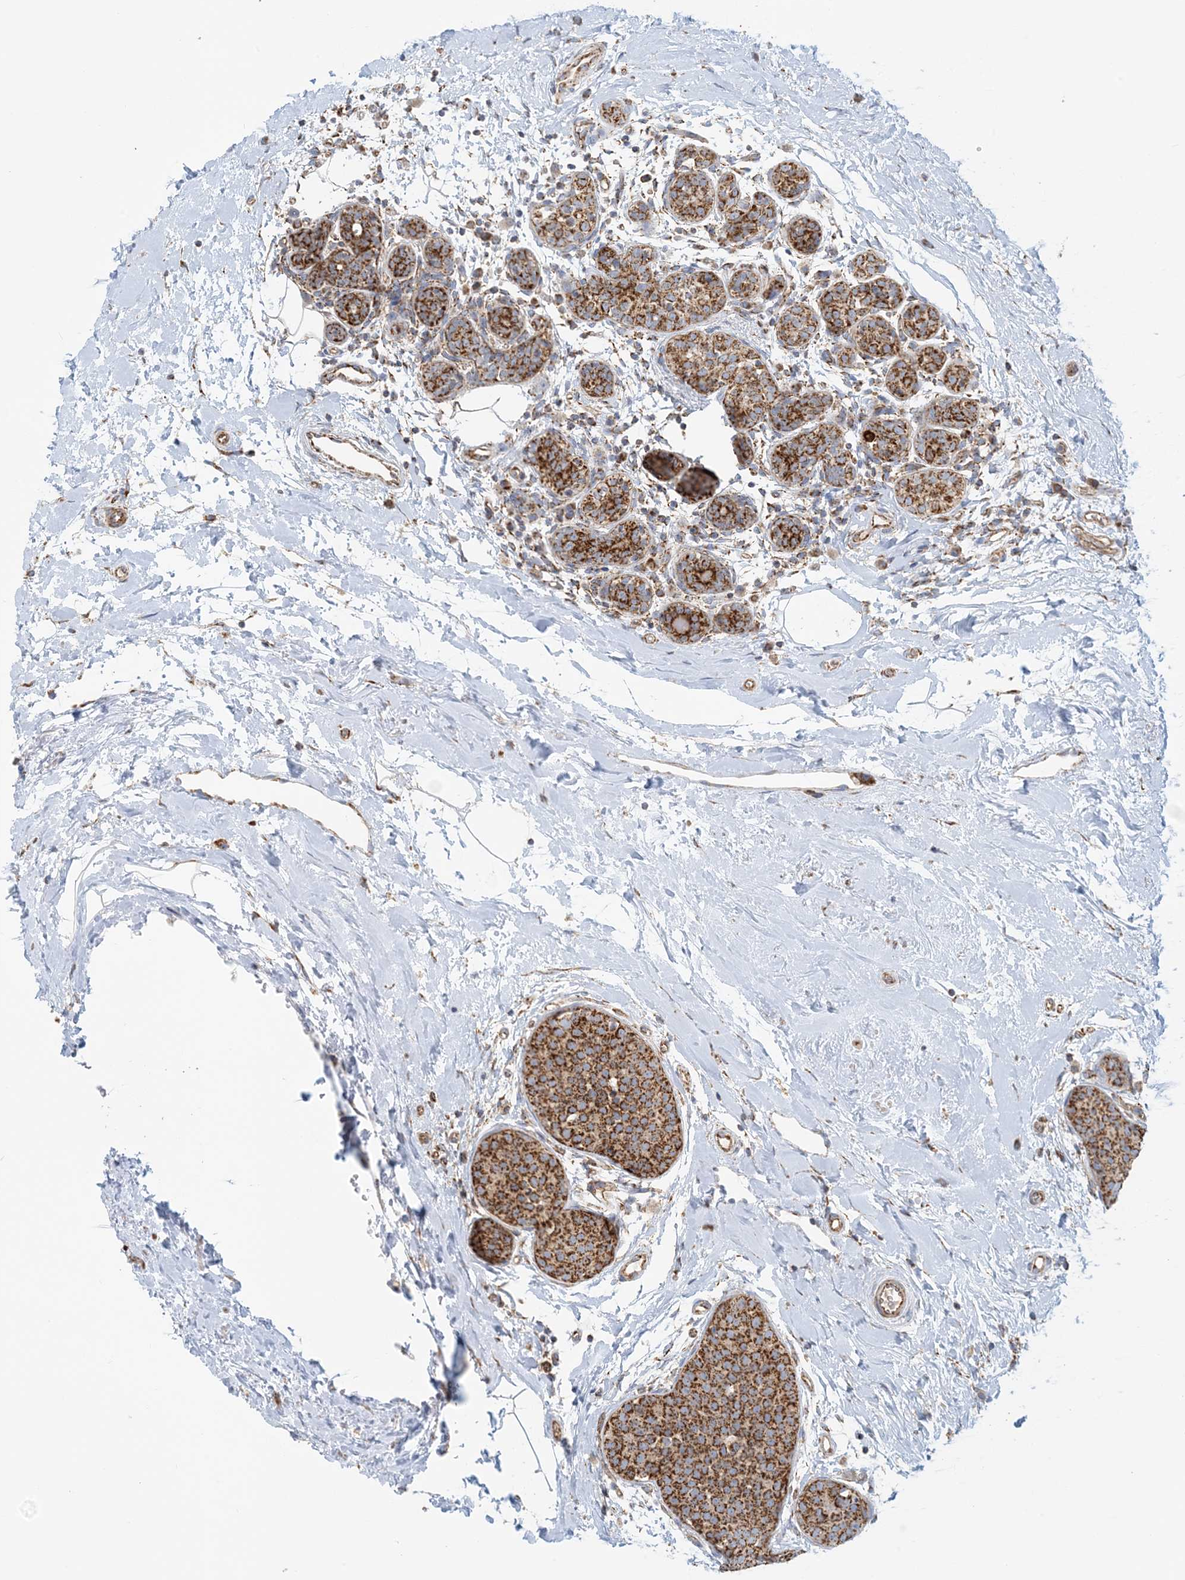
{"staining": {"intensity": "strong", "quantity": ">75%", "location": "cytoplasmic/membranous"}, "tissue": "breast cancer", "cell_type": "Tumor cells", "image_type": "cancer", "snomed": [{"axis": "morphology", "description": "Lobular carcinoma, in situ"}, {"axis": "morphology", "description": "Lobular carcinoma"}, {"axis": "topography", "description": "Breast"}], "caption": "Immunohistochemistry (IHC) of human lobular carcinoma (breast) displays high levels of strong cytoplasmic/membranous staining in about >75% of tumor cells. (DAB IHC with brightfield microscopy, high magnification).", "gene": "COA3", "patient": {"sex": "female", "age": 41}}